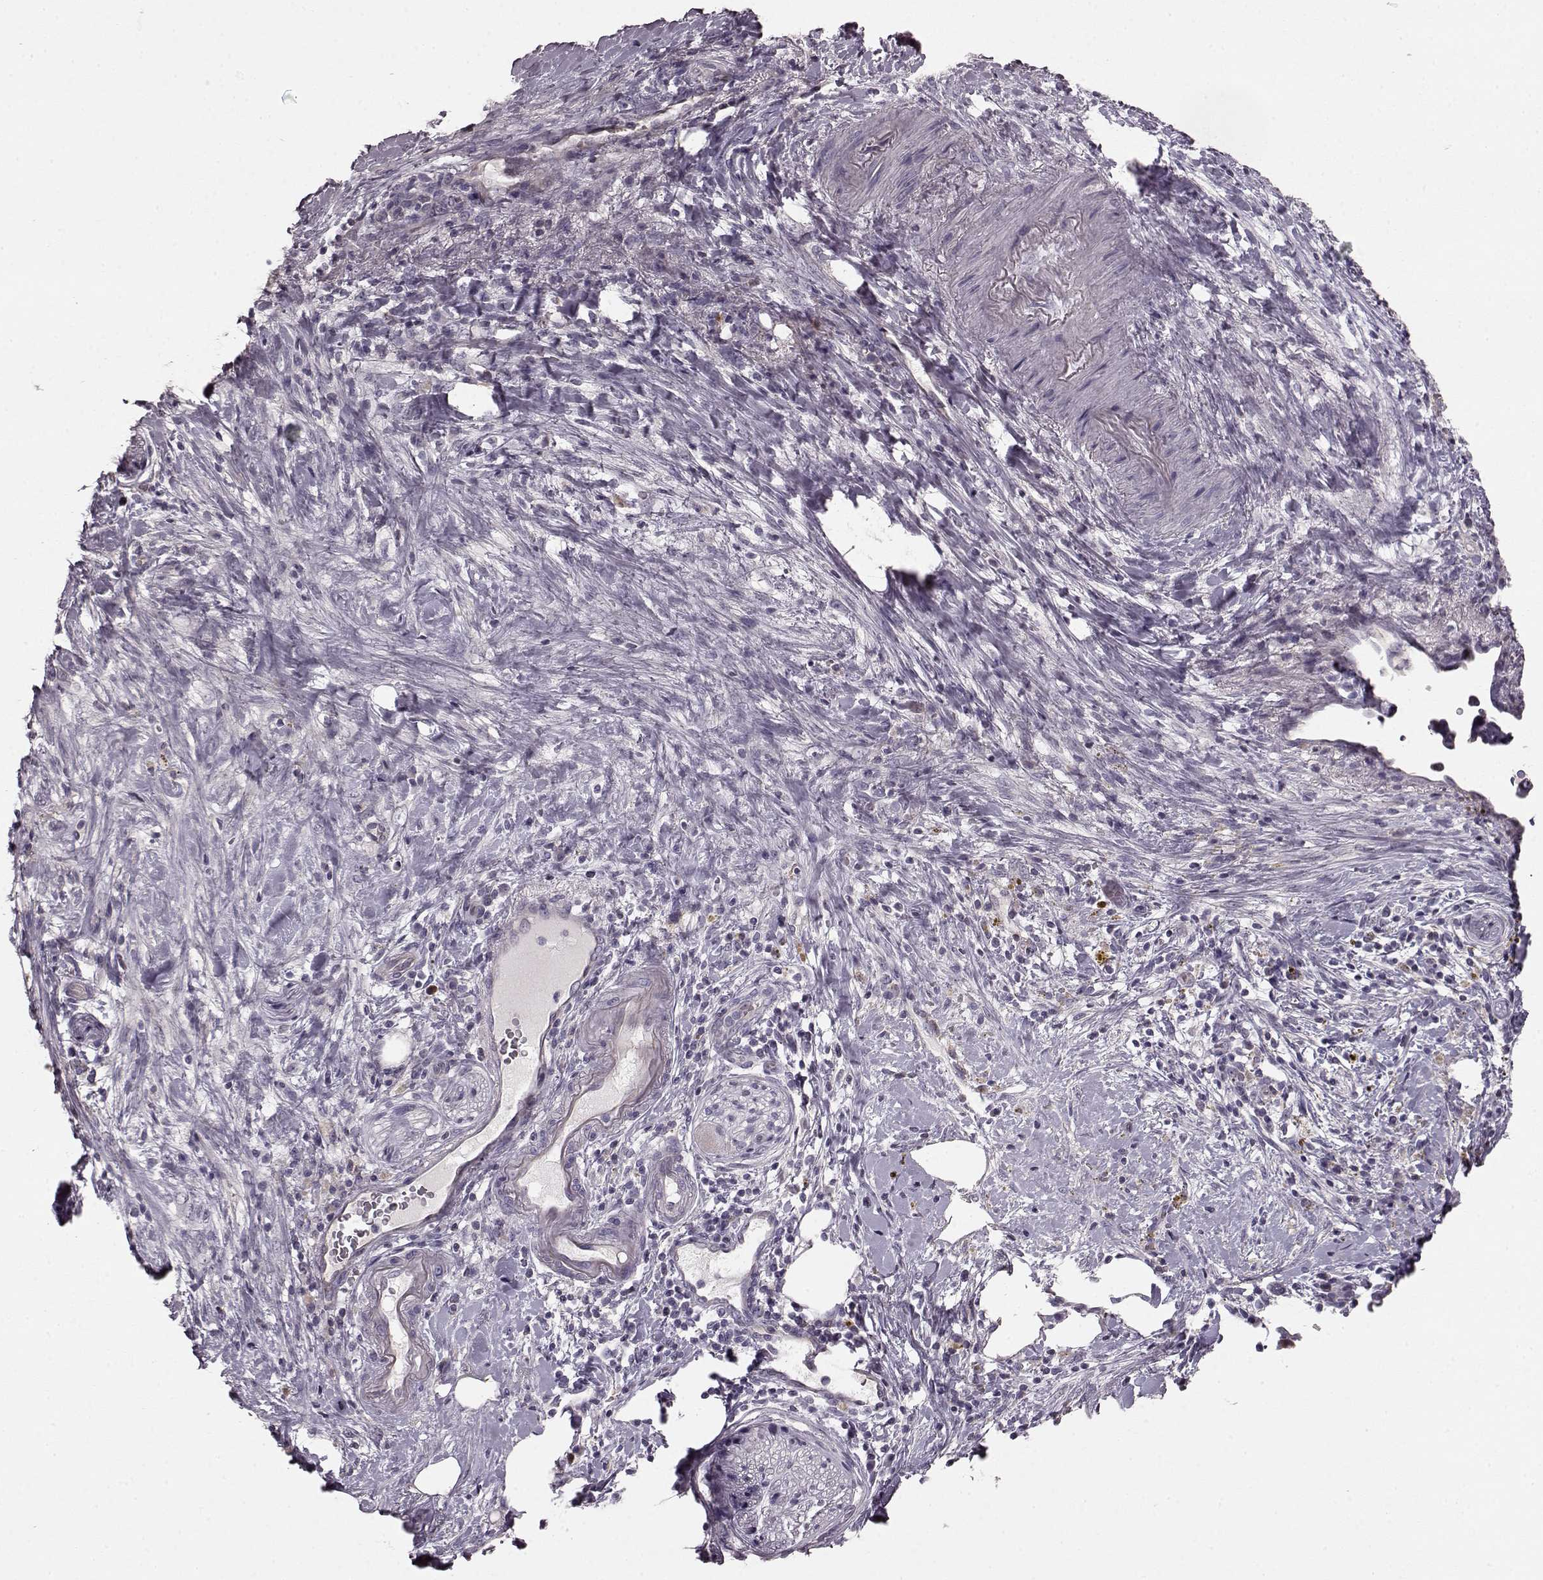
{"staining": {"intensity": "negative", "quantity": "none", "location": "none"}, "tissue": "pancreatic cancer", "cell_type": "Tumor cells", "image_type": "cancer", "snomed": [{"axis": "morphology", "description": "Adenocarcinoma, NOS"}, {"axis": "topography", "description": "Pancreas"}], "caption": "Immunohistochemistry micrograph of pancreatic adenocarcinoma stained for a protein (brown), which displays no positivity in tumor cells.", "gene": "PDCD1", "patient": {"sex": "male", "age": 44}}